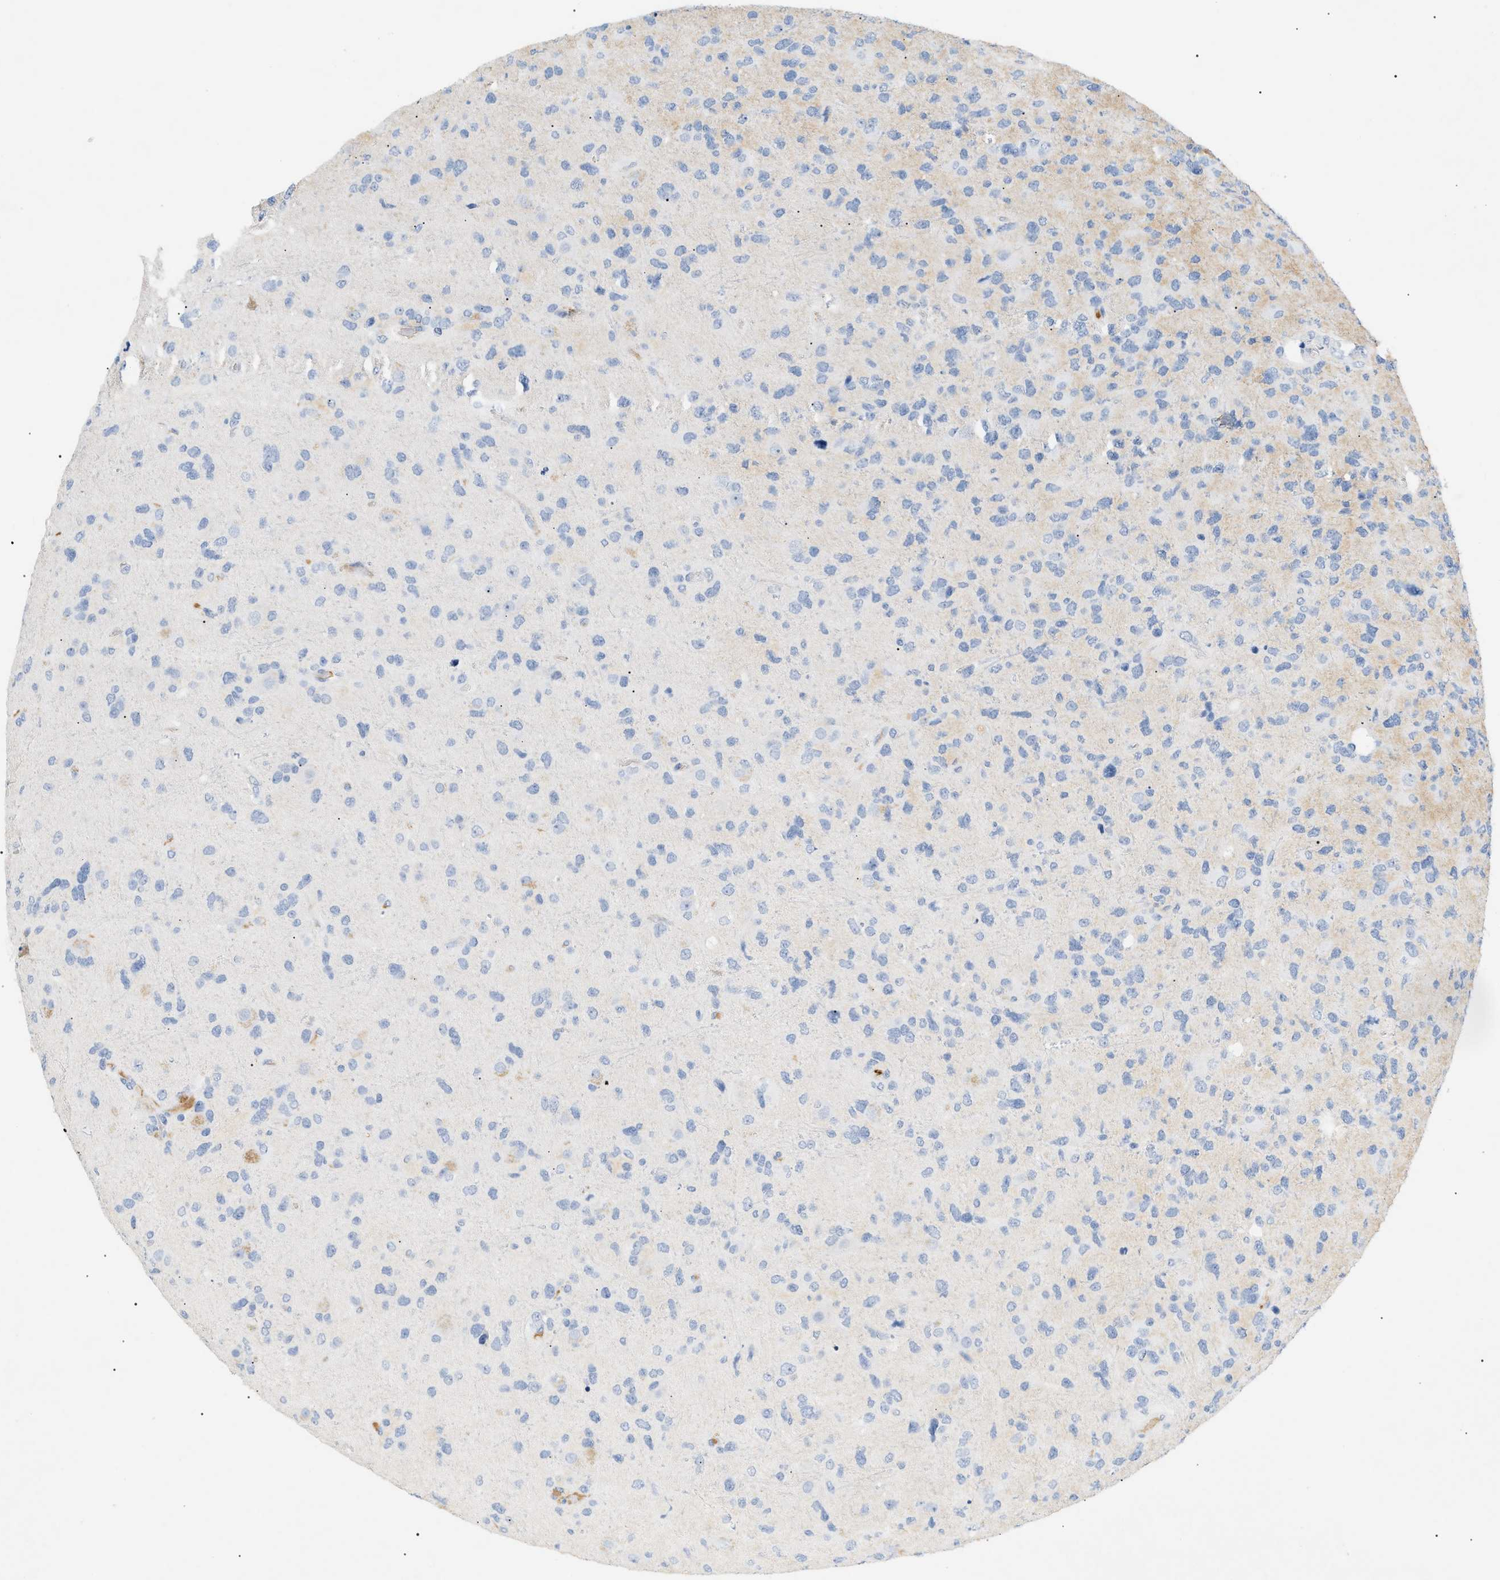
{"staining": {"intensity": "weak", "quantity": "<25%", "location": "cytoplasmic/membranous"}, "tissue": "glioma", "cell_type": "Tumor cells", "image_type": "cancer", "snomed": [{"axis": "morphology", "description": "Glioma, malignant, High grade"}, {"axis": "topography", "description": "Brain"}], "caption": "Immunohistochemistry photomicrograph of high-grade glioma (malignant) stained for a protein (brown), which reveals no staining in tumor cells. (Brightfield microscopy of DAB IHC at high magnification).", "gene": "CFH", "patient": {"sex": "female", "age": 58}}